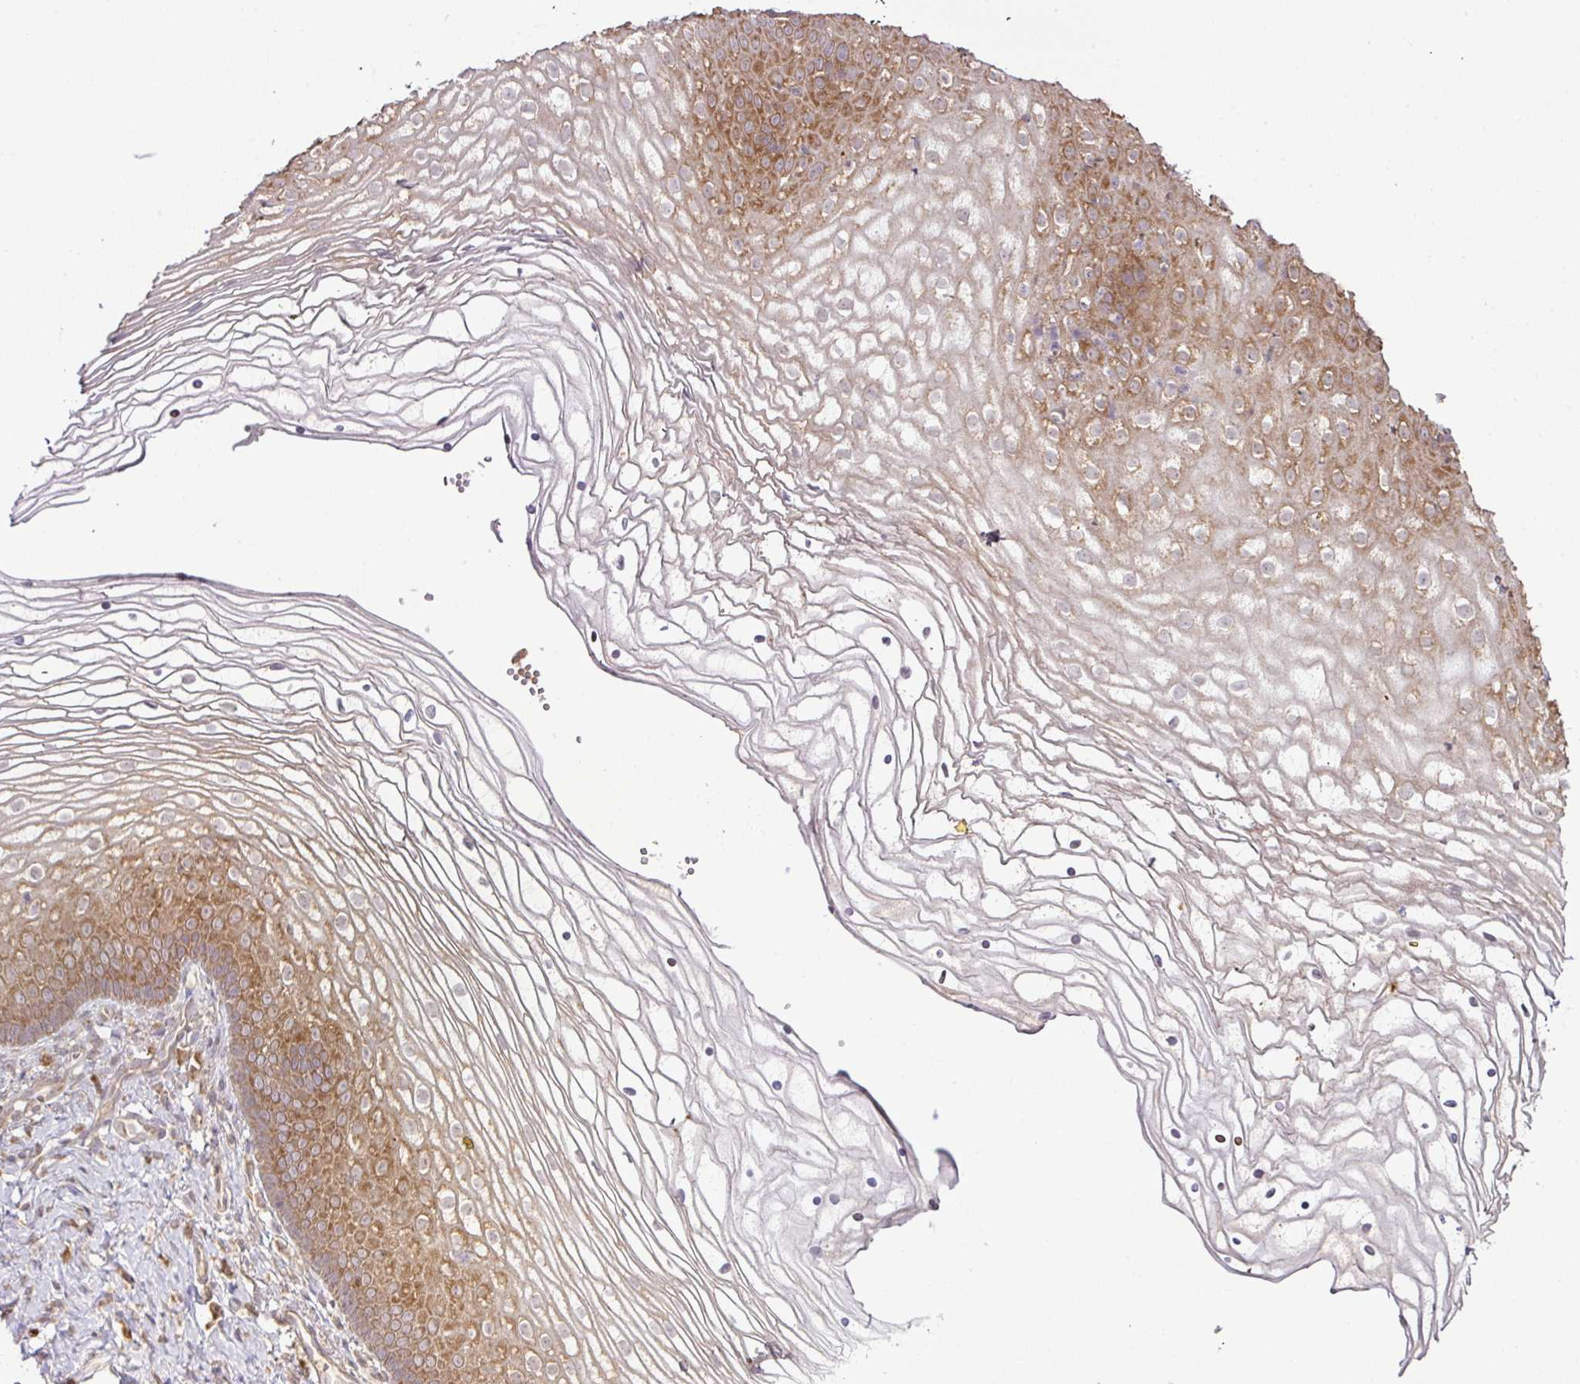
{"staining": {"intensity": "moderate", "quantity": "25%-75%", "location": "cytoplasmic/membranous"}, "tissue": "vagina", "cell_type": "Squamous epithelial cells", "image_type": "normal", "snomed": [{"axis": "morphology", "description": "Normal tissue, NOS"}, {"axis": "topography", "description": "Vagina"}], "caption": "Immunohistochemical staining of normal human vagina demonstrates moderate cytoplasmic/membranous protein positivity in approximately 25%-75% of squamous epithelial cells.", "gene": "DNAAF4", "patient": {"sex": "female", "age": 56}}